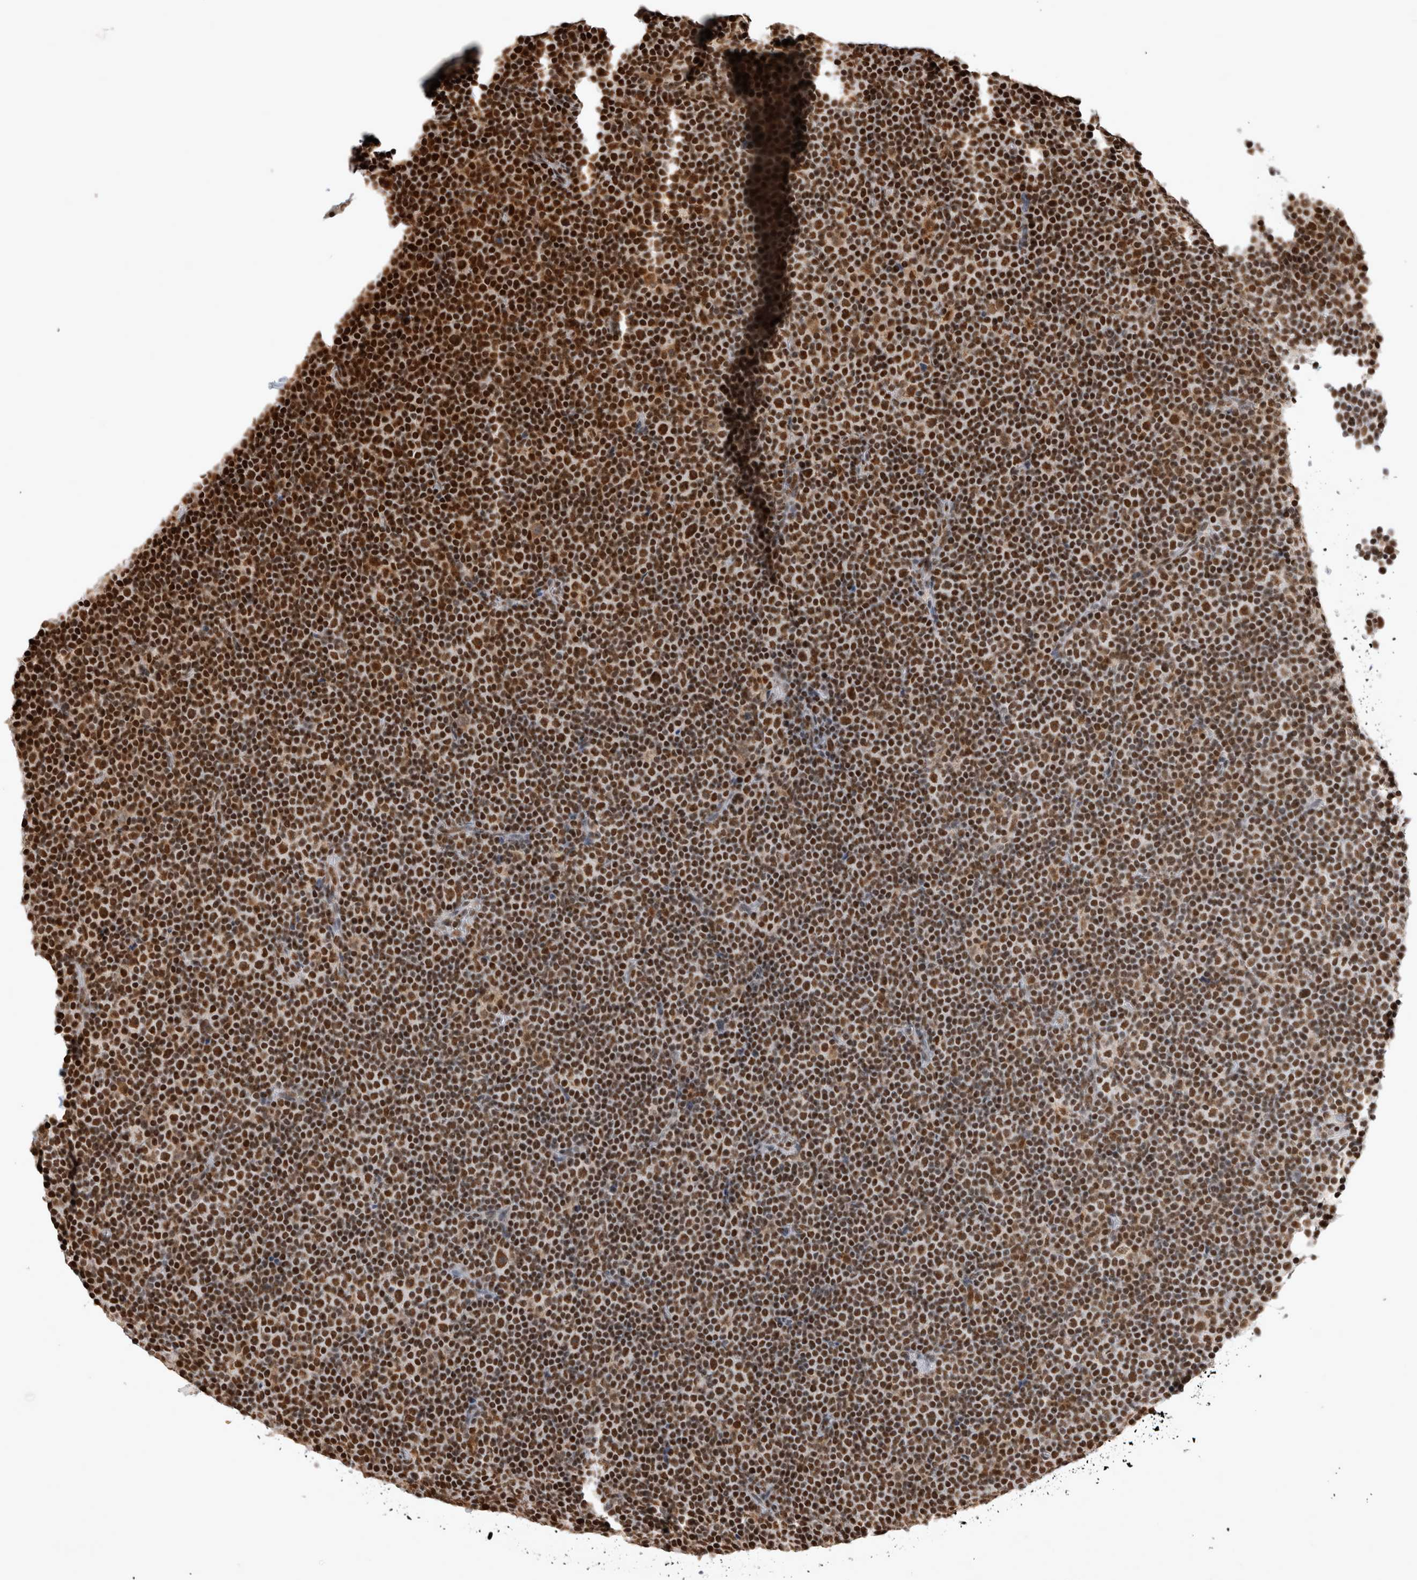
{"staining": {"intensity": "strong", "quantity": ">75%", "location": "nuclear"}, "tissue": "lymphoma", "cell_type": "Tumor cells", "image_type": "cancer", "snomed": [{"axis": "morphology", "description": "Malignant lymphoma, non-Hodgkin's type, Low grade"}, {"axis": "topography", "description": "Lymph node"}], "caption": "IHC (DAB (3,3'-diaminobenzidine)) staining of lymphoma reveals strong nuclear protein expression in about >75% of tumor cells.", "gene": "EYA2", "patient": {"sex": "female", "age": 67}}